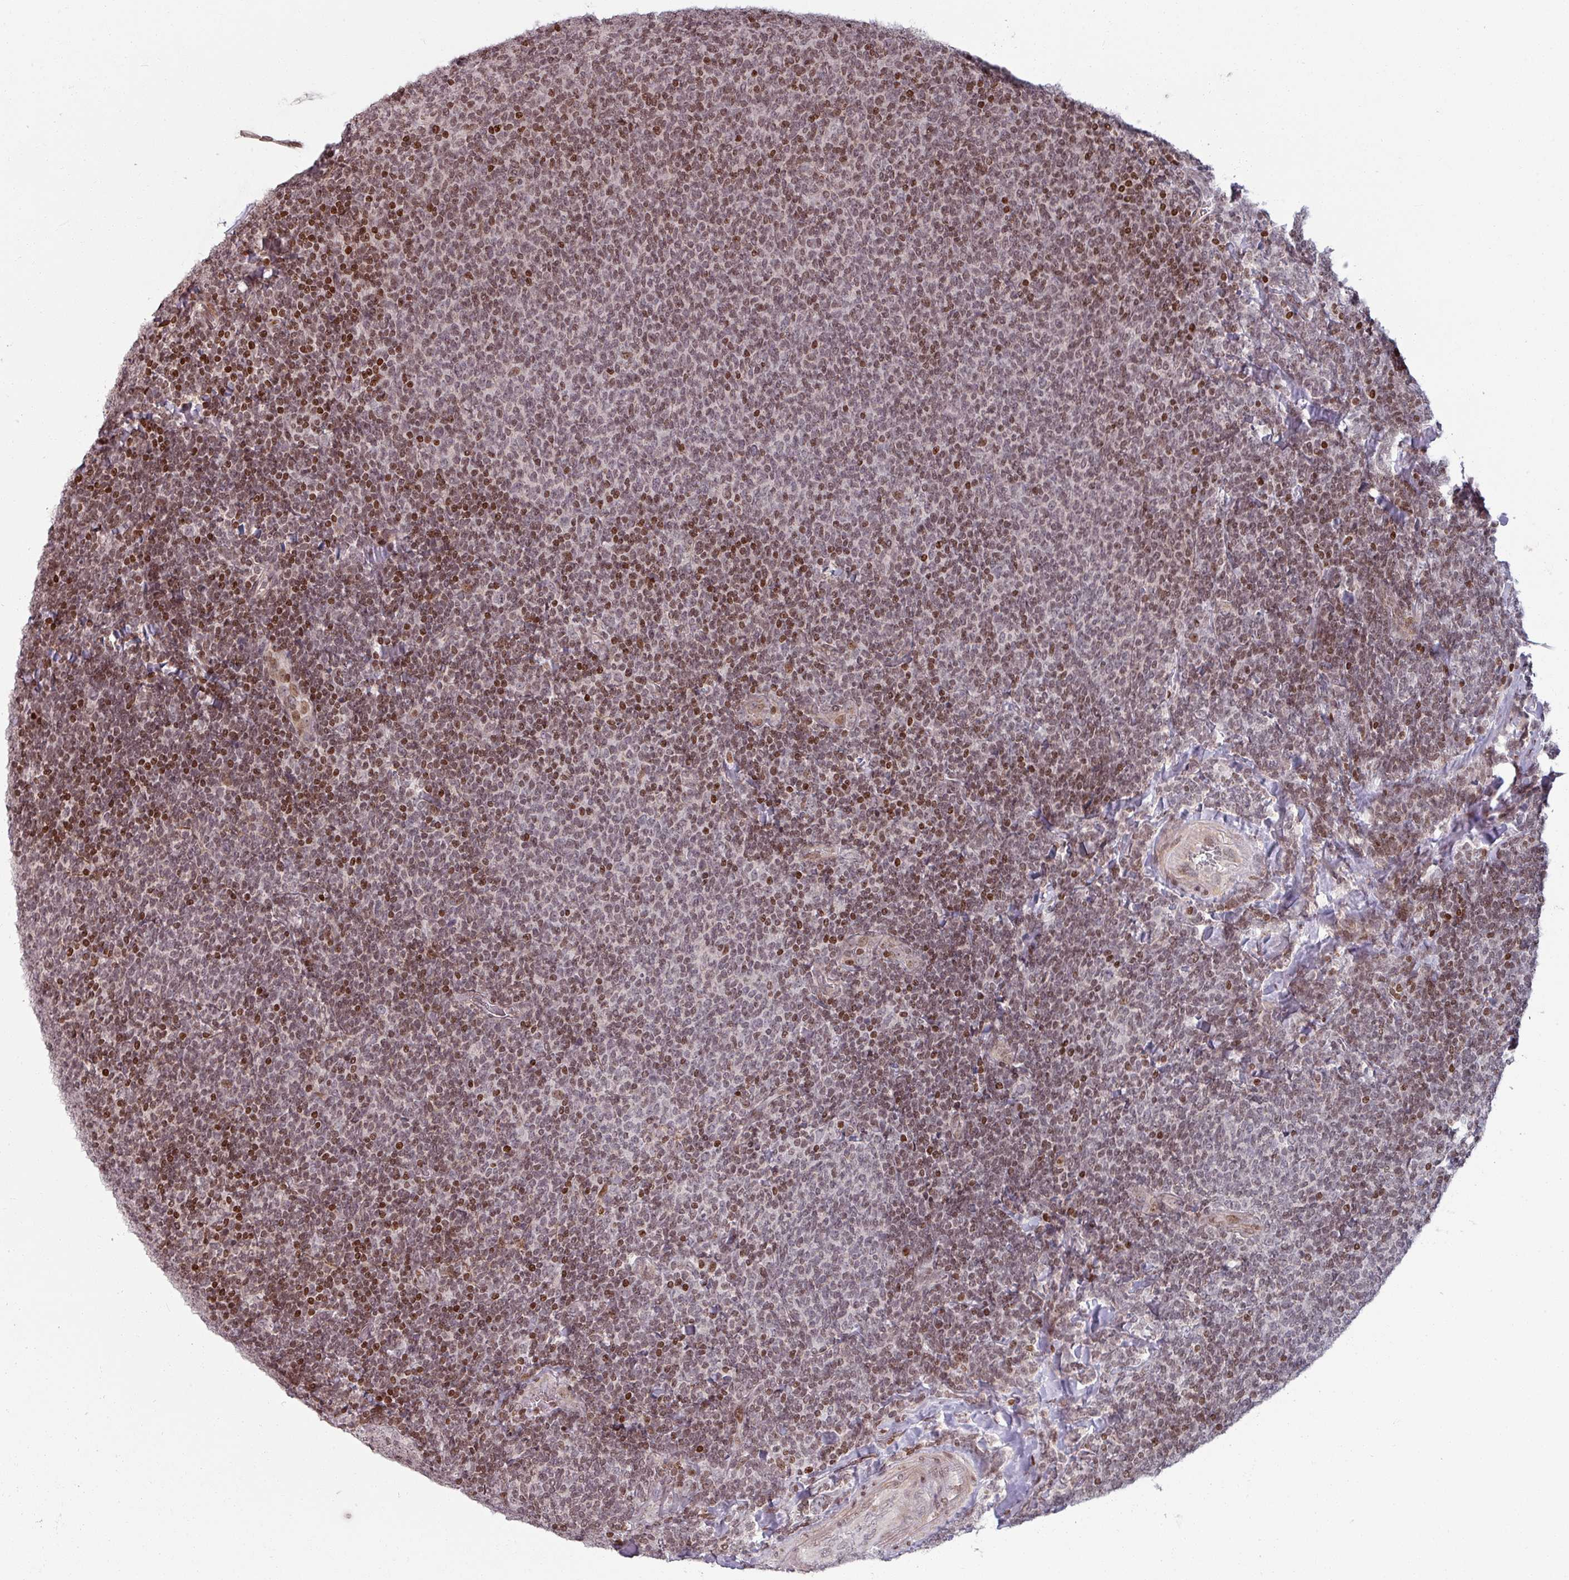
{"staining": {"intensity": "moderate", "quantity": ">75%", "location": "nuclear"}, "tissue": "lymphoma", "cell_type": "Tumor cells", "image_type": "cancer", "snomed": [{"axis": "morphology", "description": "Malignant lymphoma, non-Hodgkin's type, Low grade"}, {"axis": "topography", "description": "Lymph node"}], "caption": "The photomicrograph reveals staining of lymphoma, revealing moderate nuclear protein positivity (brown color) within tumor cells.", "gene": "NCOR1", "patient": {"sex": "male", "age": 52}}